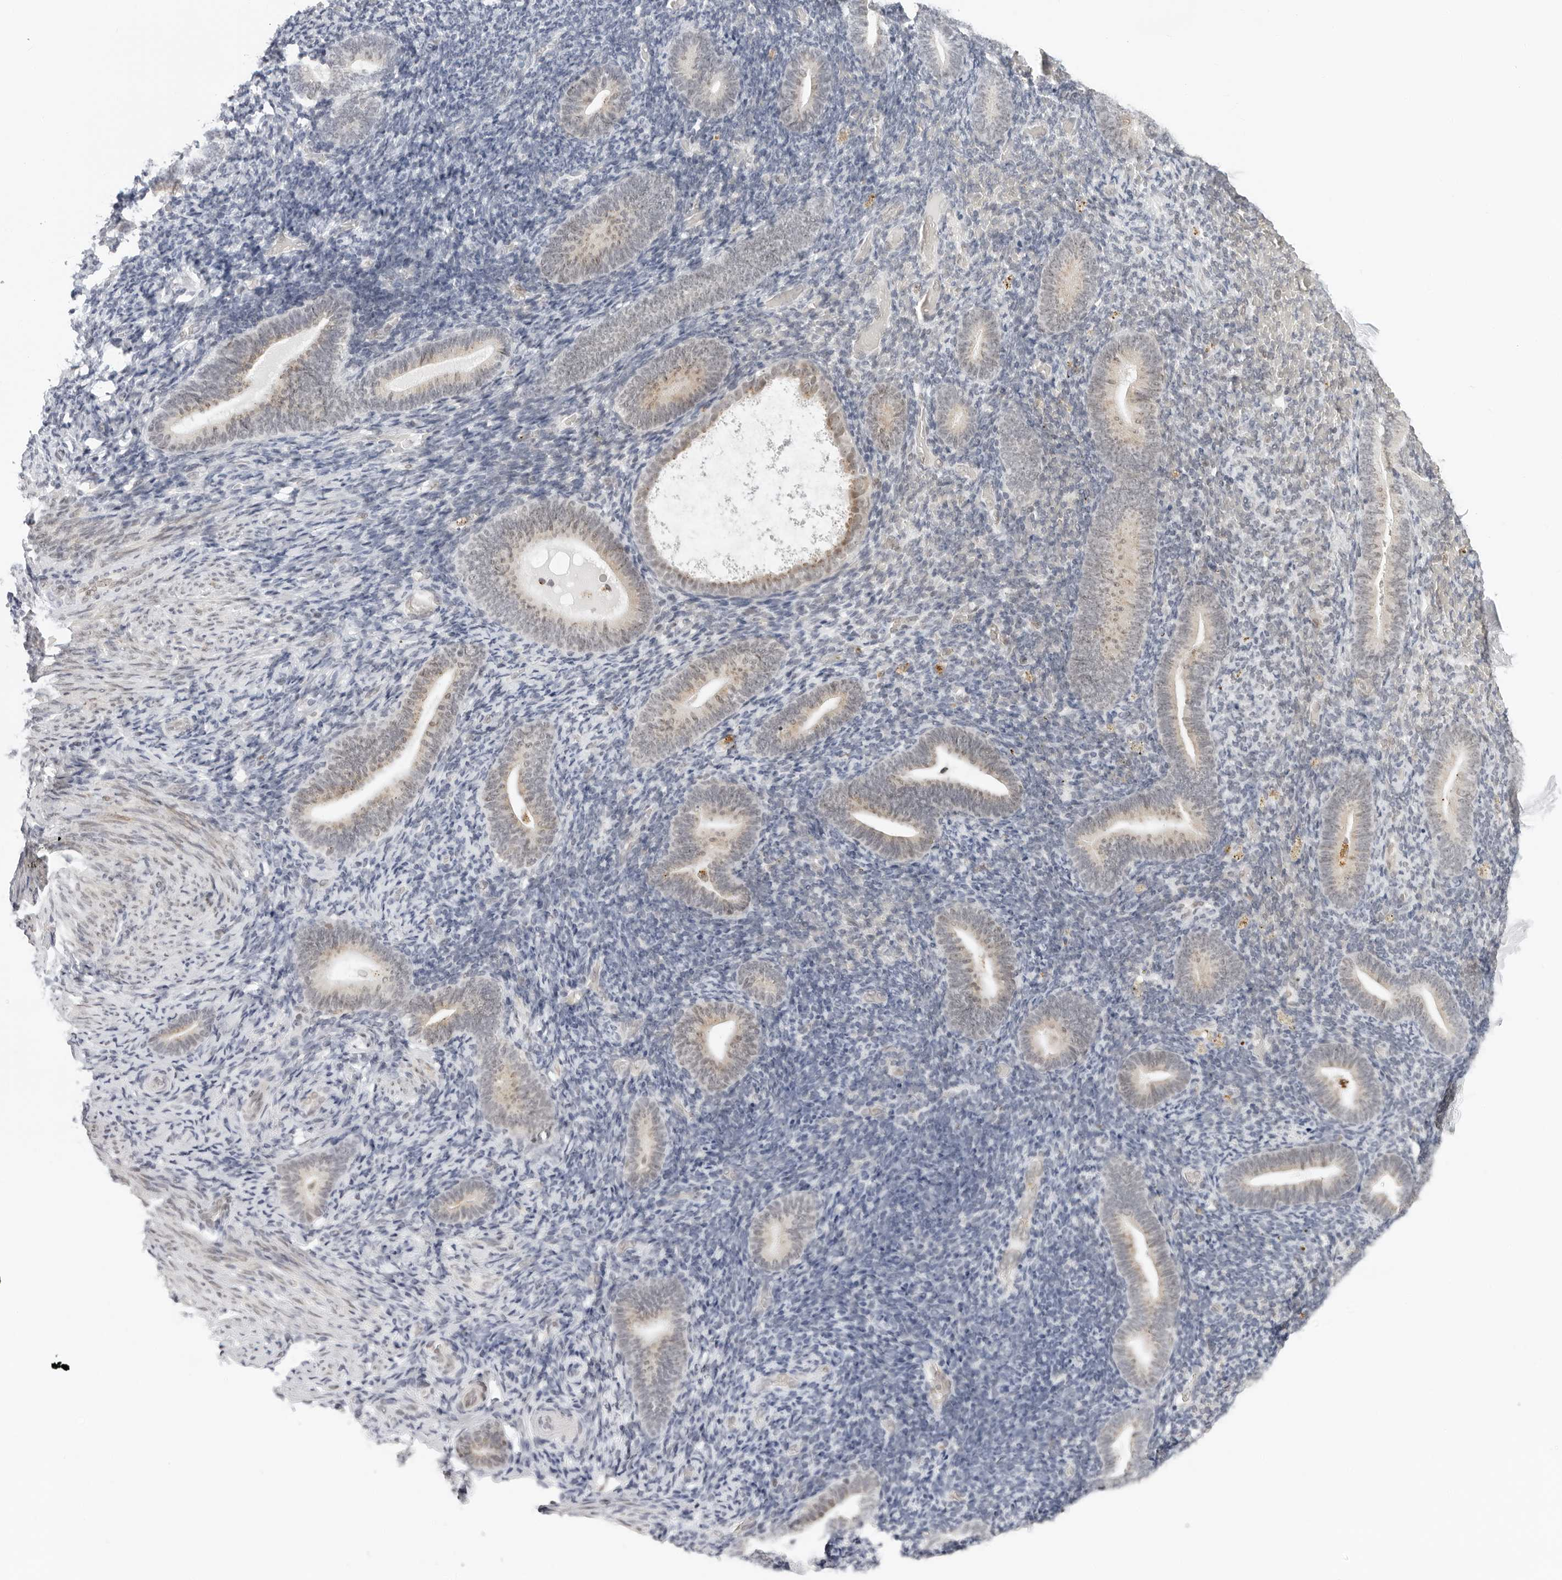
{"staining": {"intensity": "negative", "quantity": "none", "location": "none"}, "tissue": "endometrium", "cell_type": "Cells in endometrial stroma", "image_type": "normal", "snomed": [{"axis": "morphology", "description": "Normal tissue, NOS"}, {"axis": "topography", "description": "Endometrium"}], "caption": "This image is of benign endometrium stained with IHC to label a protein in brown with the nuclei are counter-stained blue. There is no expression in cells in endometrial stroma. (DAB immunohistochemistry with hematoxylin counter stain).", "gene": "TOX4", "patient": {"sex": "female", "age": 51}}